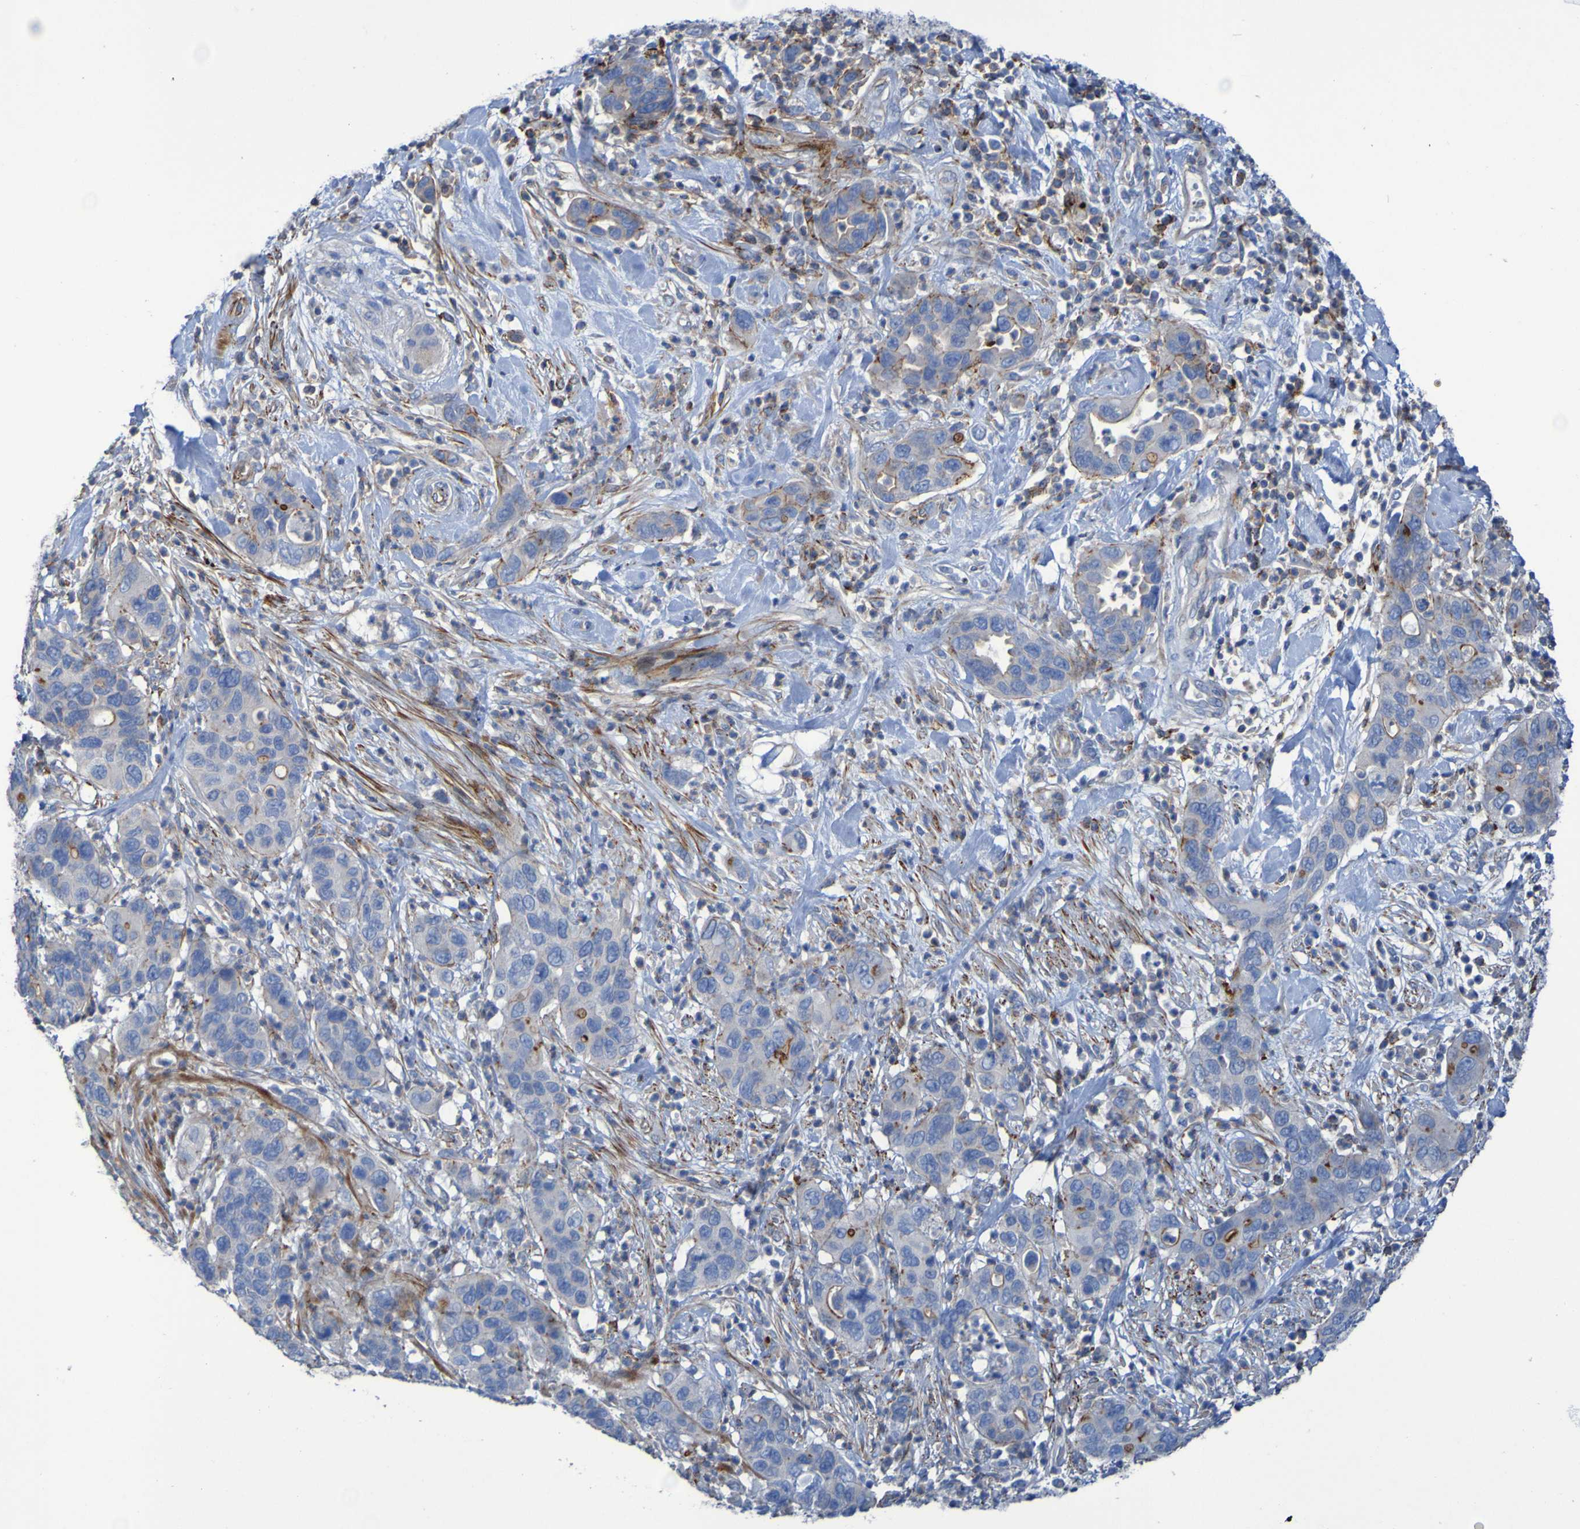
{"staining": {"intensity": "negative", "quantity": "none", "location": "none"}, "tissue": "pancreatic cancer", "cell_type": "Tumor cells", "image_type": "cancer", "snomed": [{"axis": "morphology", "description": "Adenocarcinoma, NOS"}, {"axis": "topography", "description": "Pancreas"}], "caption": "Human adenocarcinoma (pancreatic) stained for a protein using IHC exhibits no expression in tumor cells.", "gene": "RNF182", "patient": {"sex": "female", "age": 71}}